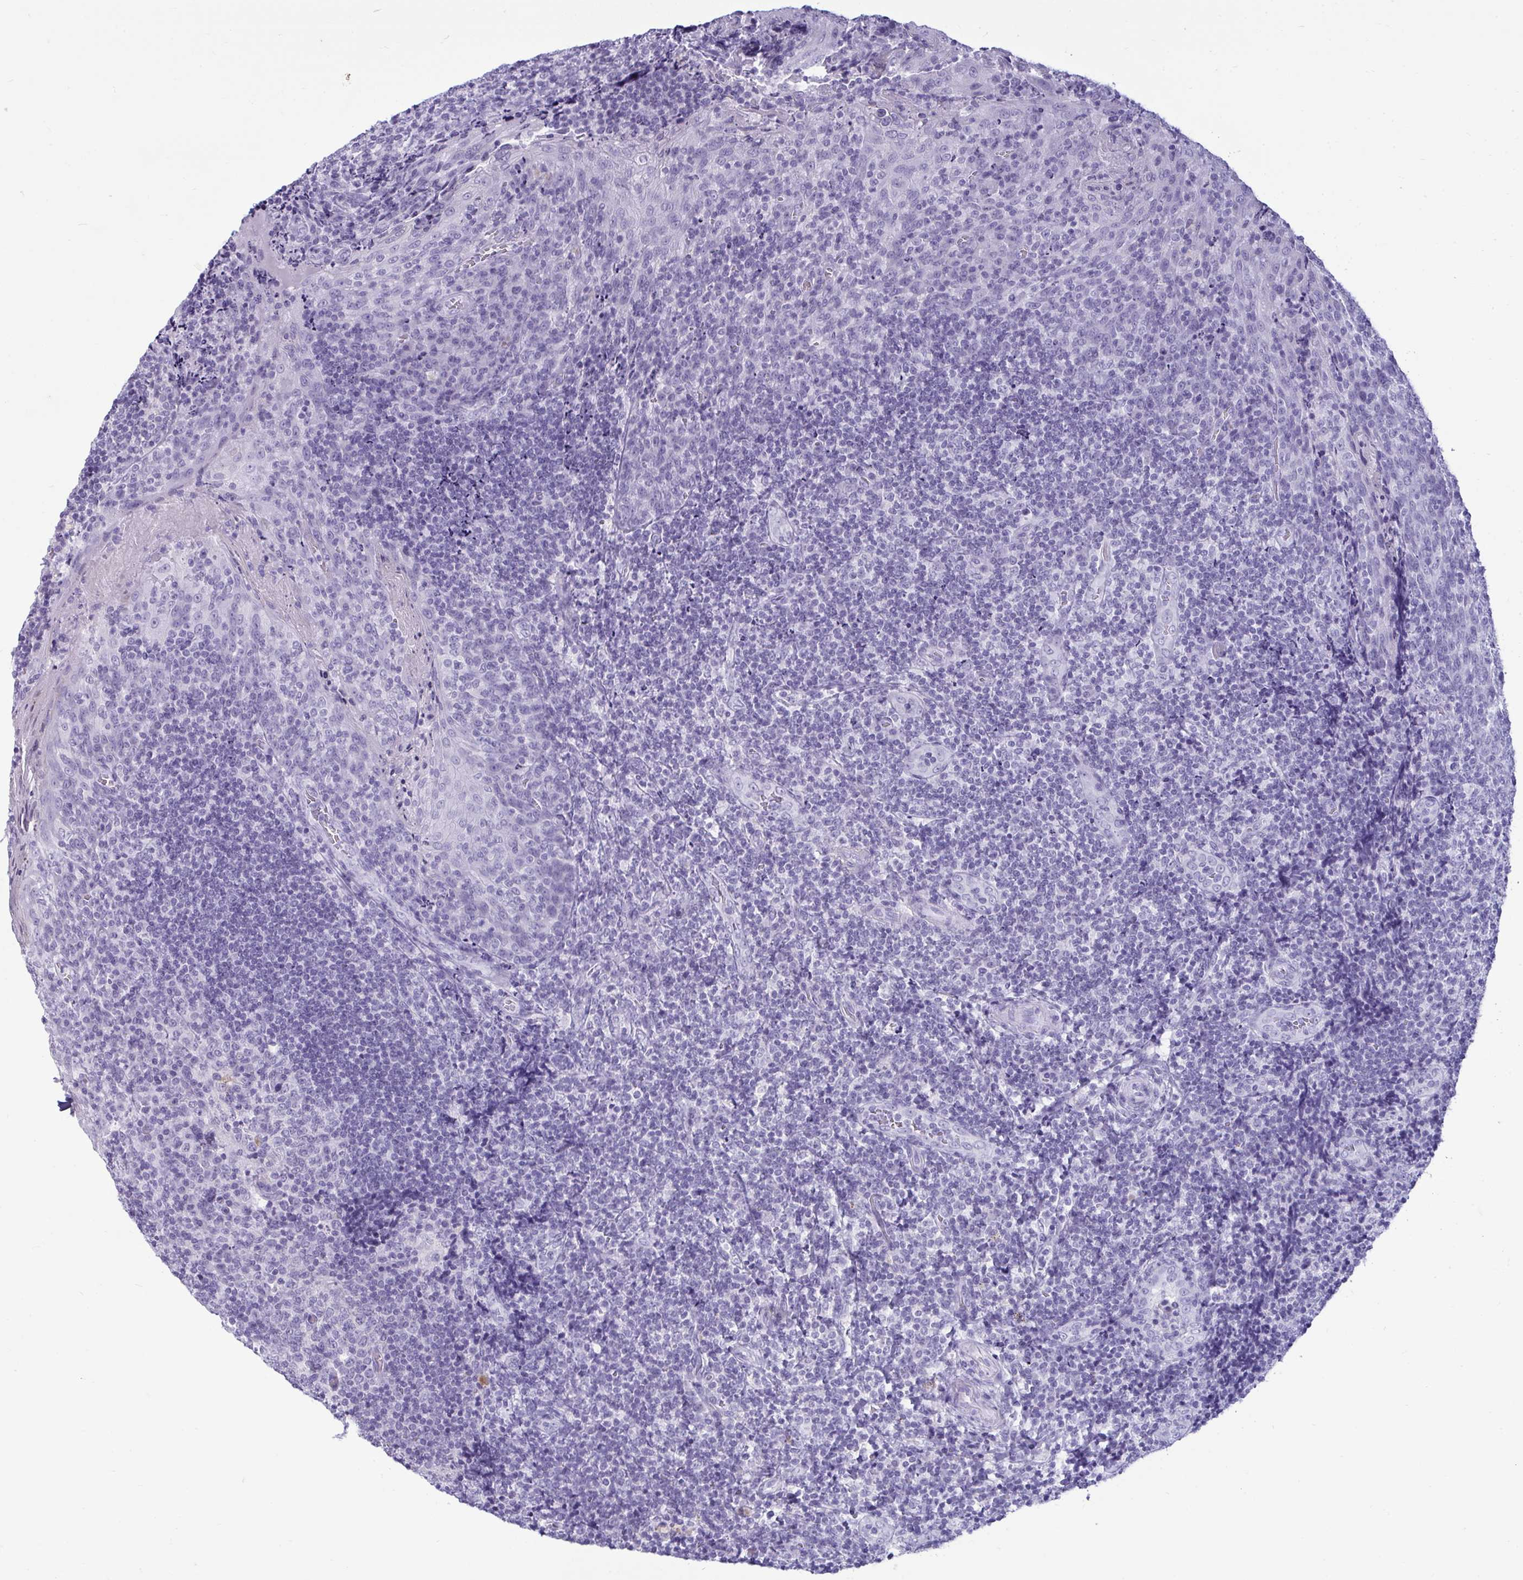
{"staining": {"intensity": "negative", "quantity": "none", "location": "none"}, "tissue": "tonsil", "cell_type": "Germinal center cells", "image_type": "normal", "snomed": [{"axis": "morphology", "description": "Normal tissue, NOS"}, {"axis": "topography", "description": "Tonsil"}], "caption": "Immunohistochemistry photomicrograph of benign tonsil: human tonsil stained with DAB (3,3'-diaminobenzidine) demonstrates no significant protein positivity in germinal center cells. (Brightfield microscopy of DAB (3,3'-diaminobenzidine) immunohistochemistry at high magnification).", "gene": "ANKRD60", "patient": {"sex": "male", "age": 17}}